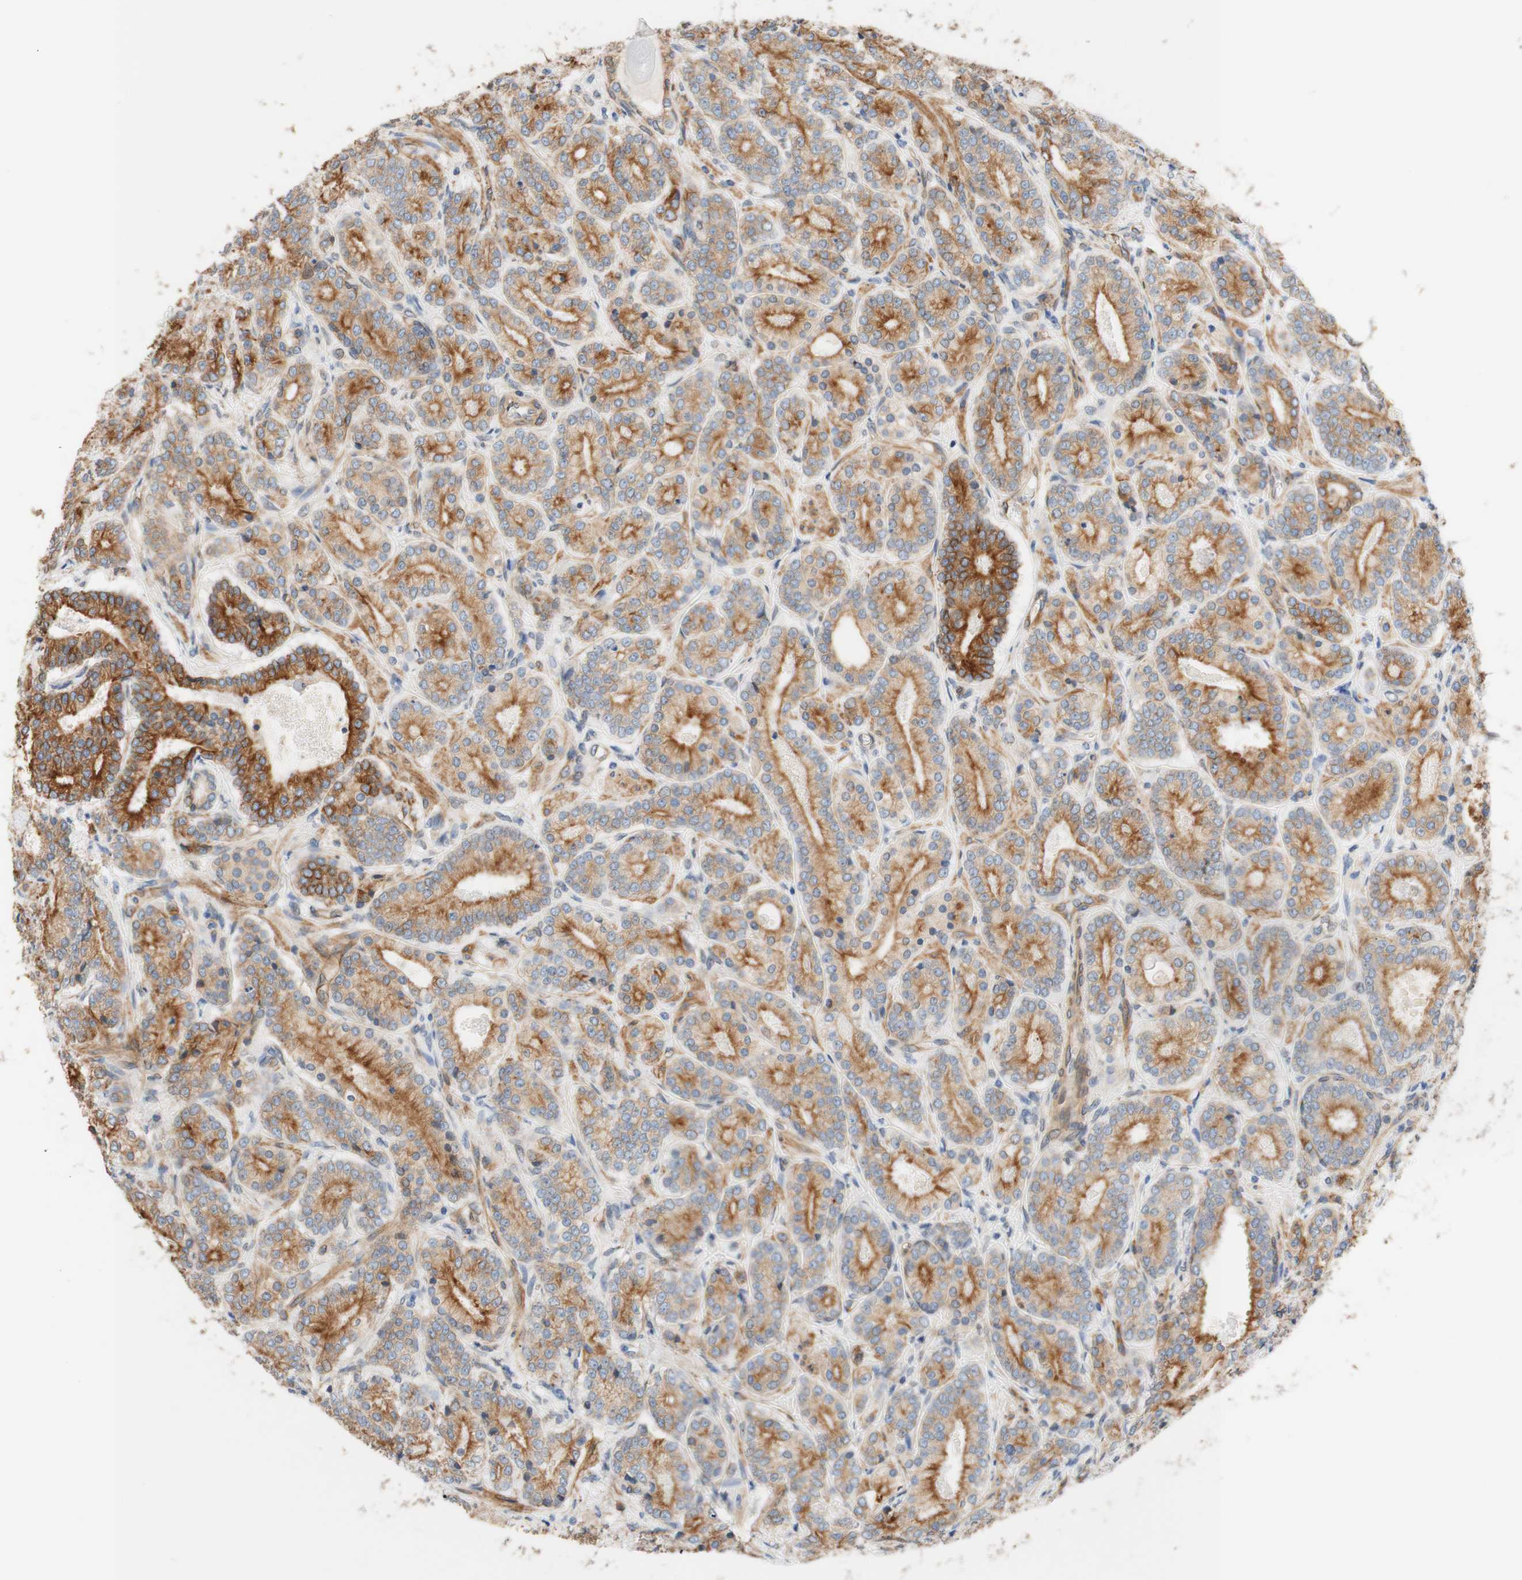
{"staining": {"intensity": "moderate", "quantity": "25%-75%", "location": "cytoplasmic/membranous"}, "tissue": "prostate cancer", "cell_type": "Tumor cells", "image_type": "cancer", "snomed": [{"axis": "morphology", "description": "Adenocarcinoma, High grade"}, {"axis": "topography", "description": "Prostate"}], "caption": "Prostate cancer stained with a protein marker shows moderate staining in tumor cells.", "gene": "ENDOD1", "patient": {"sex": "male", "age": 61}}